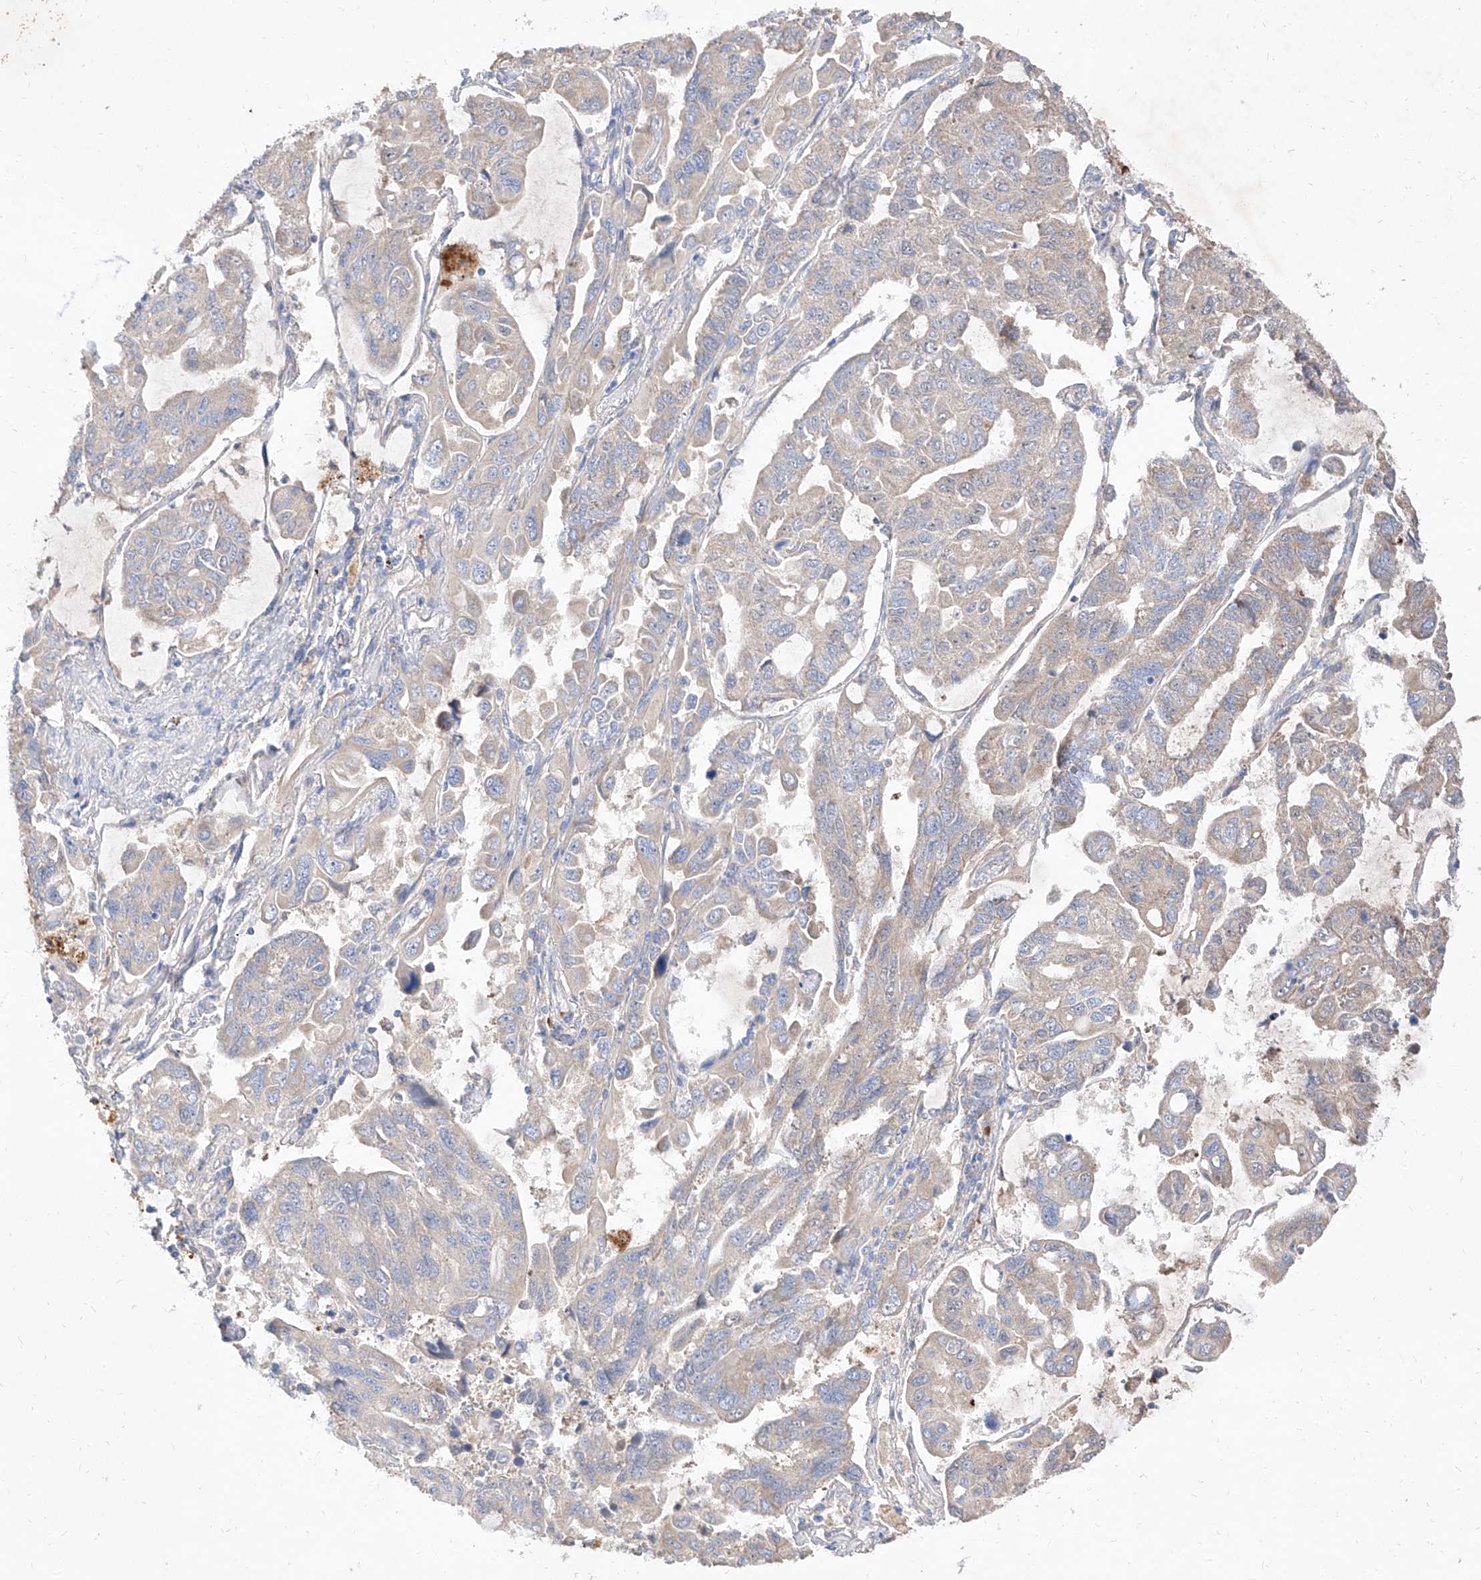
{"staining": {"intensity": "negative", "quantity": "none", "location": "none"}, "tissue": "lung cancer", "cell_type": "Tumor cells", "image_type": "cancer", "snomed": [{"axis": "morphology", "description": "Adenocarcinoma, NOS"}, {"axis": "topography", "description": "Lung"}], "caption": "This image is of adenocarcinoma (lung) stained with IHC to label a protein in brown with the nuclei are counter-stained blue. There is no staining in tumor cells.", "gene": "DIRAS3", "patient": {"sex": "male", "age": 64}}